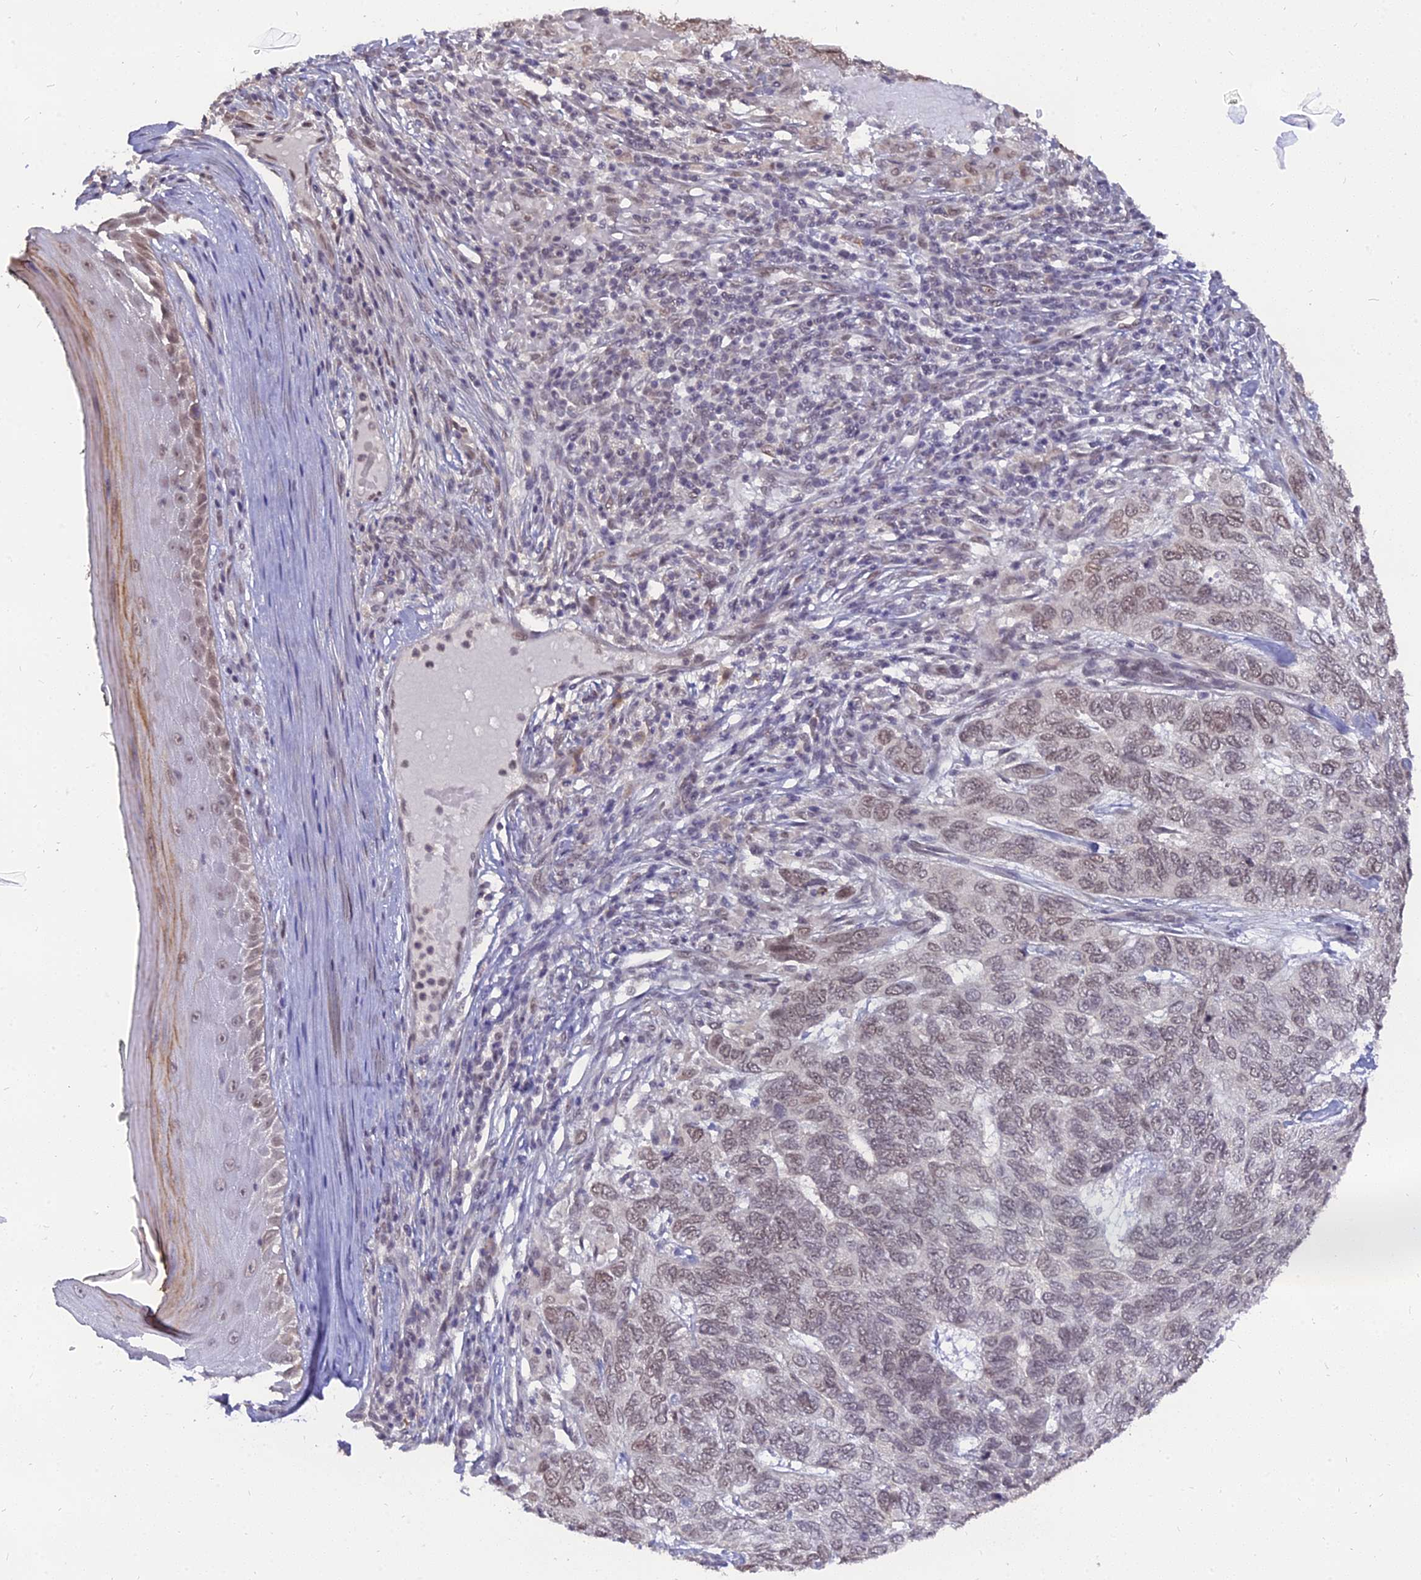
{"staining": {"intensity": "weak", "quantity": "25%-75%", "location": "nuclear"}, "tissue": "skin cancer", "cell_type": "Tumor cells", "image_type": "cancer", "snomed": [{"axis": "morphology", "description": "Basal cell carcinoma"}, {"axis": "topography", "description": "Skin"}], "caption": "Protein staining shows weak nuclear expression in approximately 25%-75% of tumor cells in basal cell carcinoma (skin).", "gene": "NR1H3", "patient": {"sex": "female", "age": 65}}